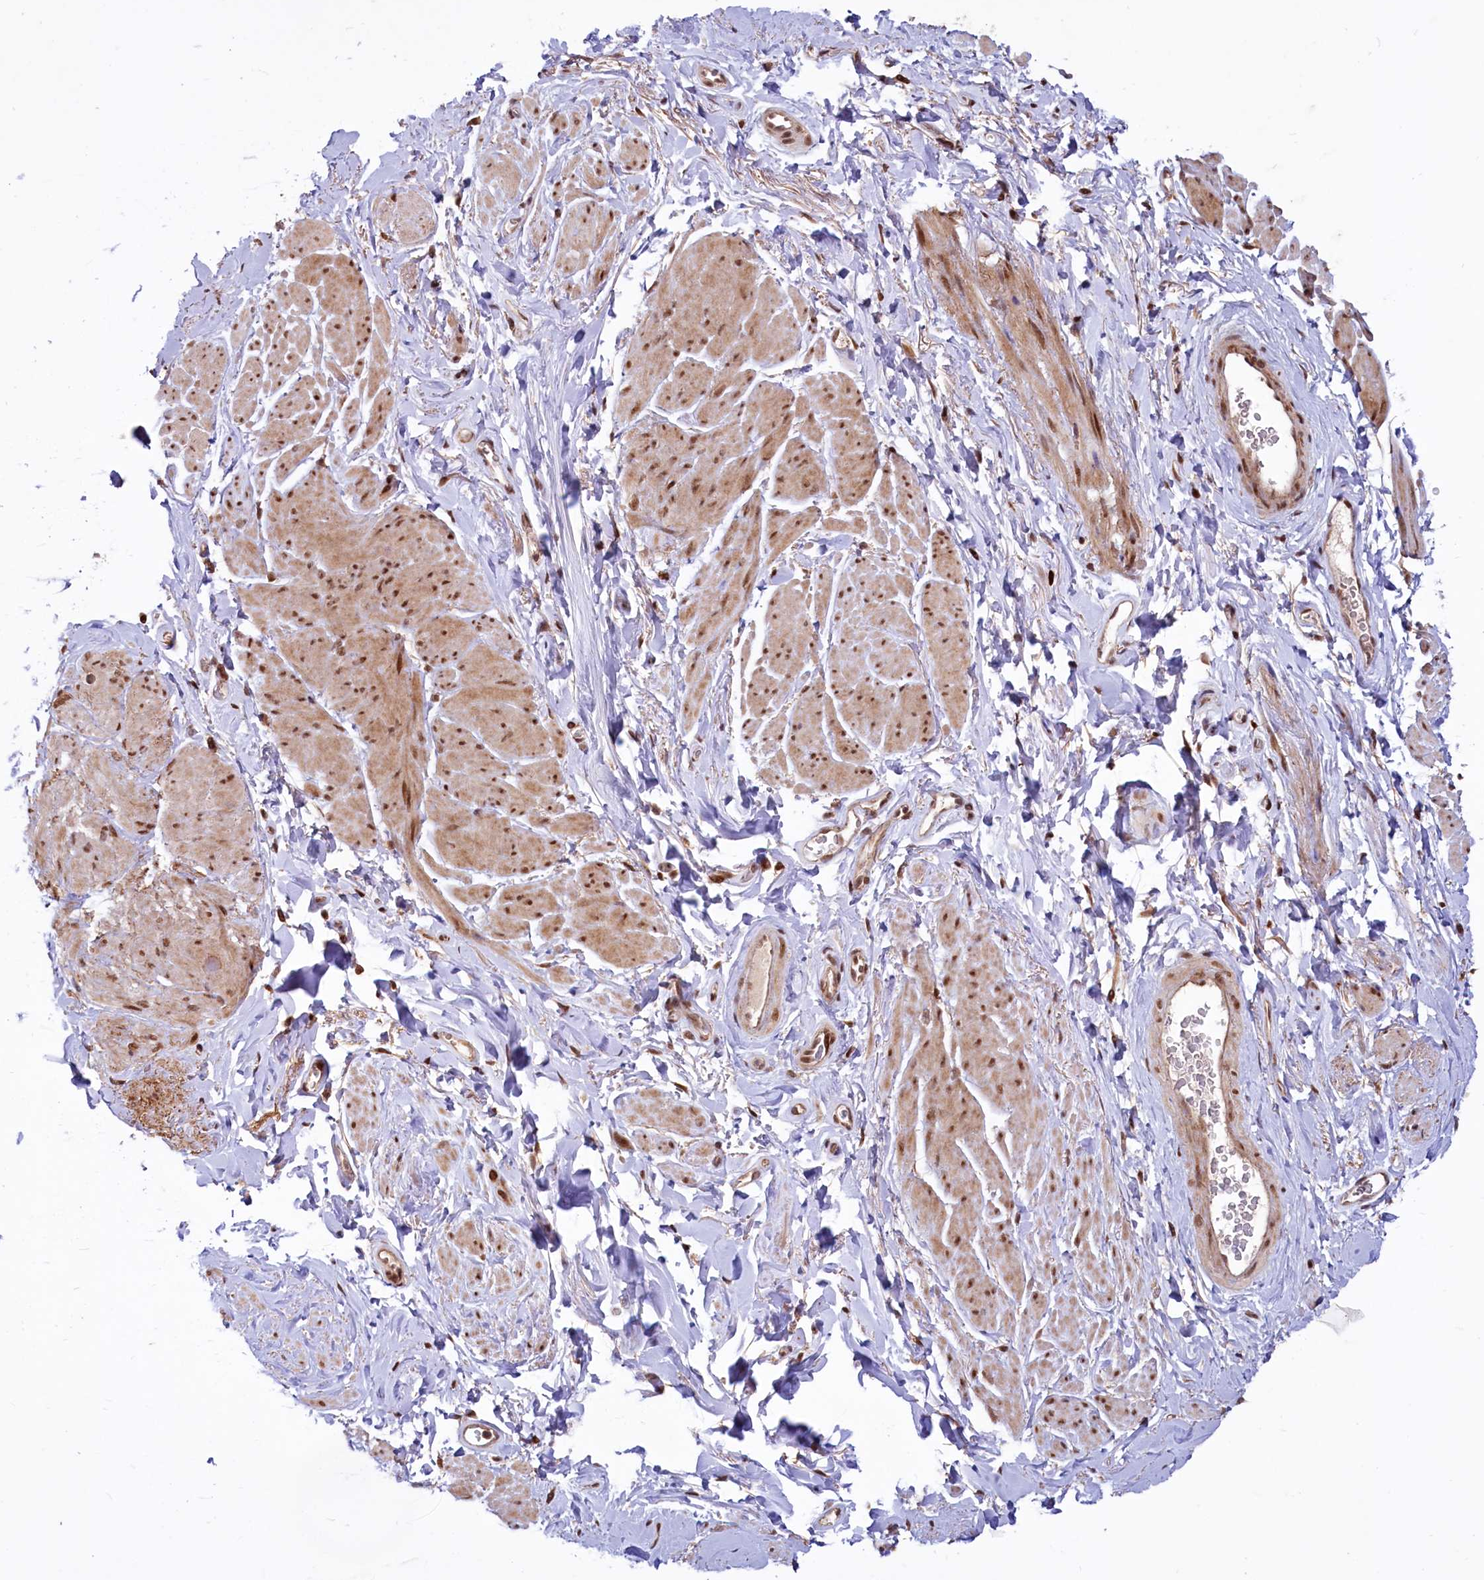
{"staining": {"intensity": "moderate", "quantity": ">75%", "location": "cytoplasmic/membranous,nuclear"}, "tissue": "smooth muscle", "cell_type": "Smooth muscle cells", "image_type": "normal", "snomed": [{"axis": "morphology", "description": "Normal tissue, NOS"}, {"axis": "topography", "description": "Smooth muscle"}, {"axis": "topography", "description": "Peripheral nerve tissue"}], "caption": "Approximately >75% of smooth muscle cells in benign human smooth muscle show moderate cytoplasmic/membranous,nuclear protein staining as visualized by brown immunohistochemical staining.", "gene": "PHC3", "patient": {"sex": "male", "age": 69}}